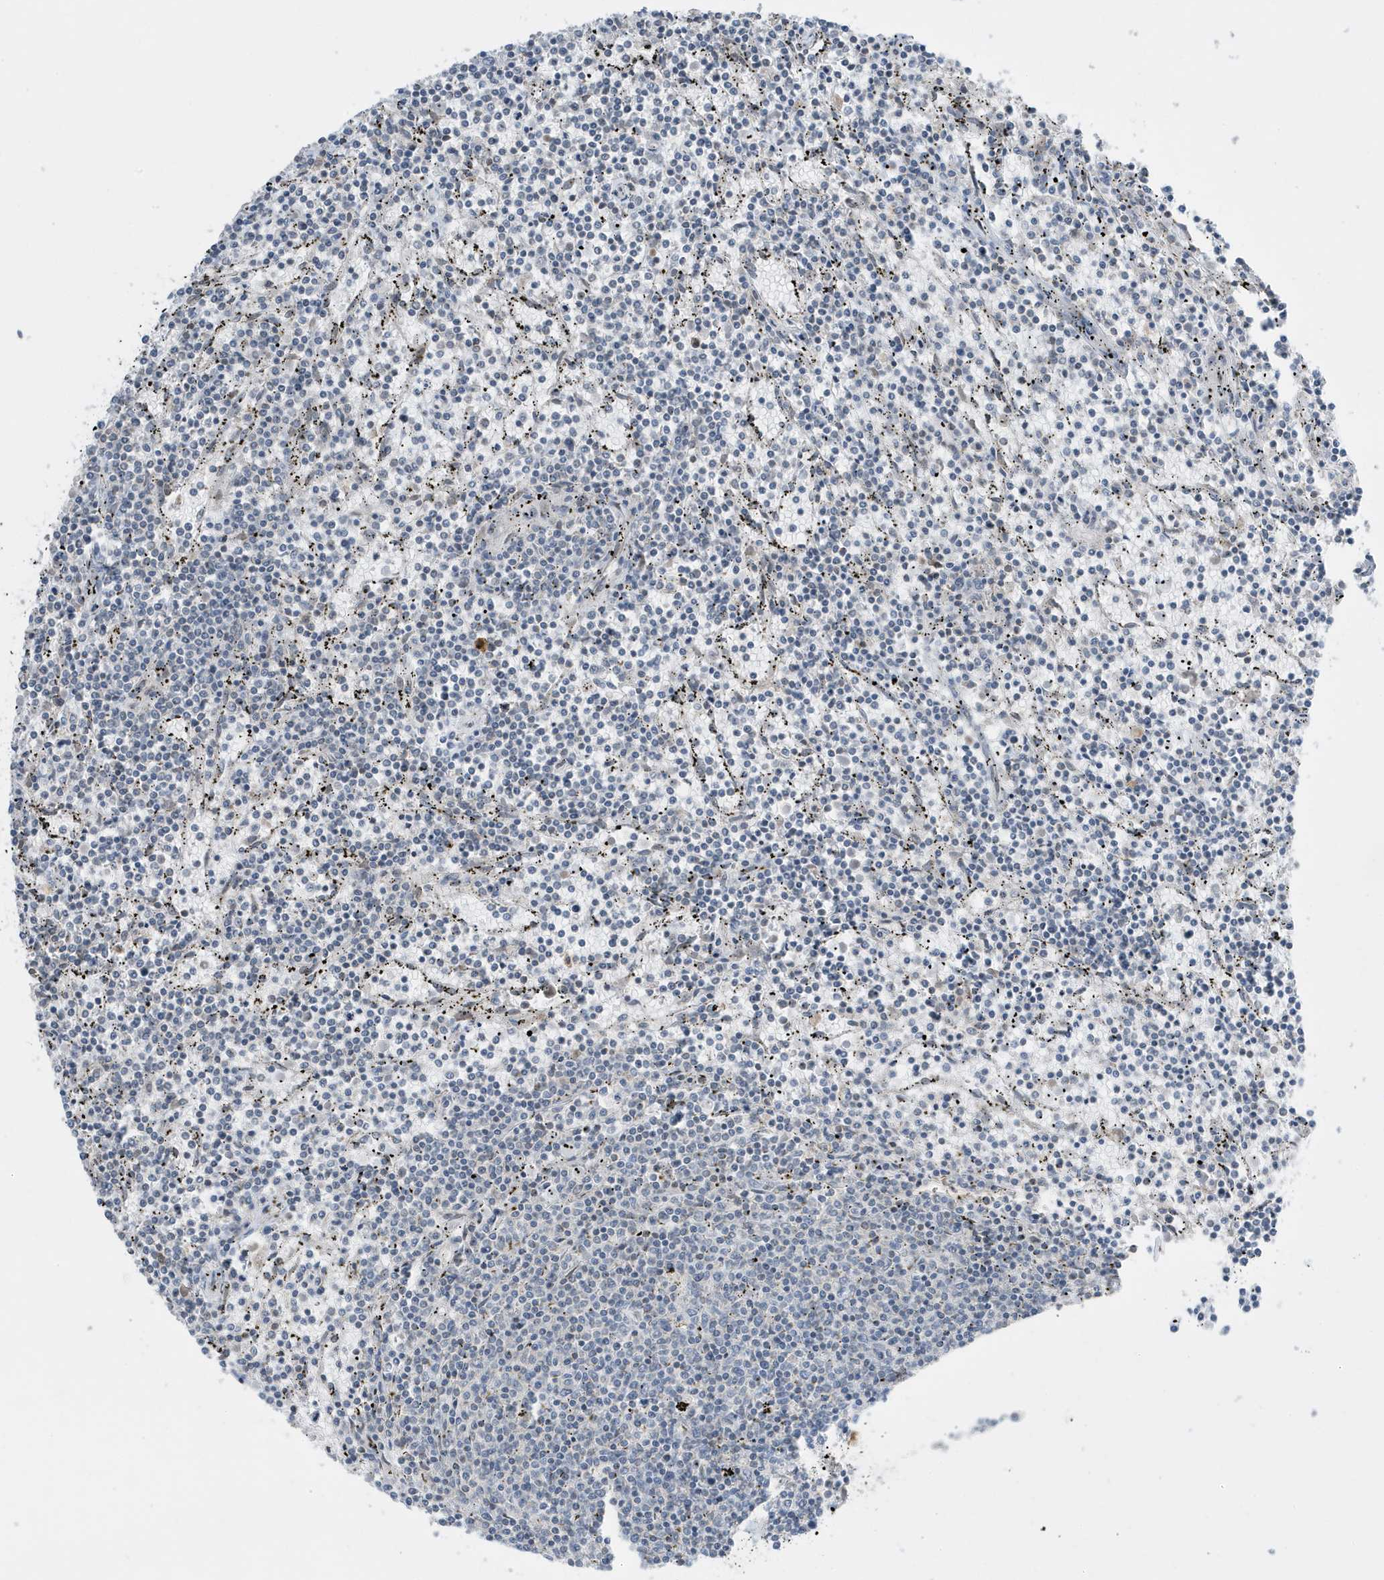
{"staining": {"intensity": "negative", "quantity": "none", "location": "none"}, "tissue": "lymphoma", "cell_type": "Tumor cells", "image_type": "cancer", "snomed": [{"axis": "morphology", "description": "Malignant lymphoma, non-Hodgkin's type, Low grade"}, {"axis": "topography", "description": "Spleen"}], "caption": "Histopathology image shows no significant protein staining in tumor cells of lymphoma.", "gene": "FNDC1", "patient": {"sex": "female", "age": 50}}